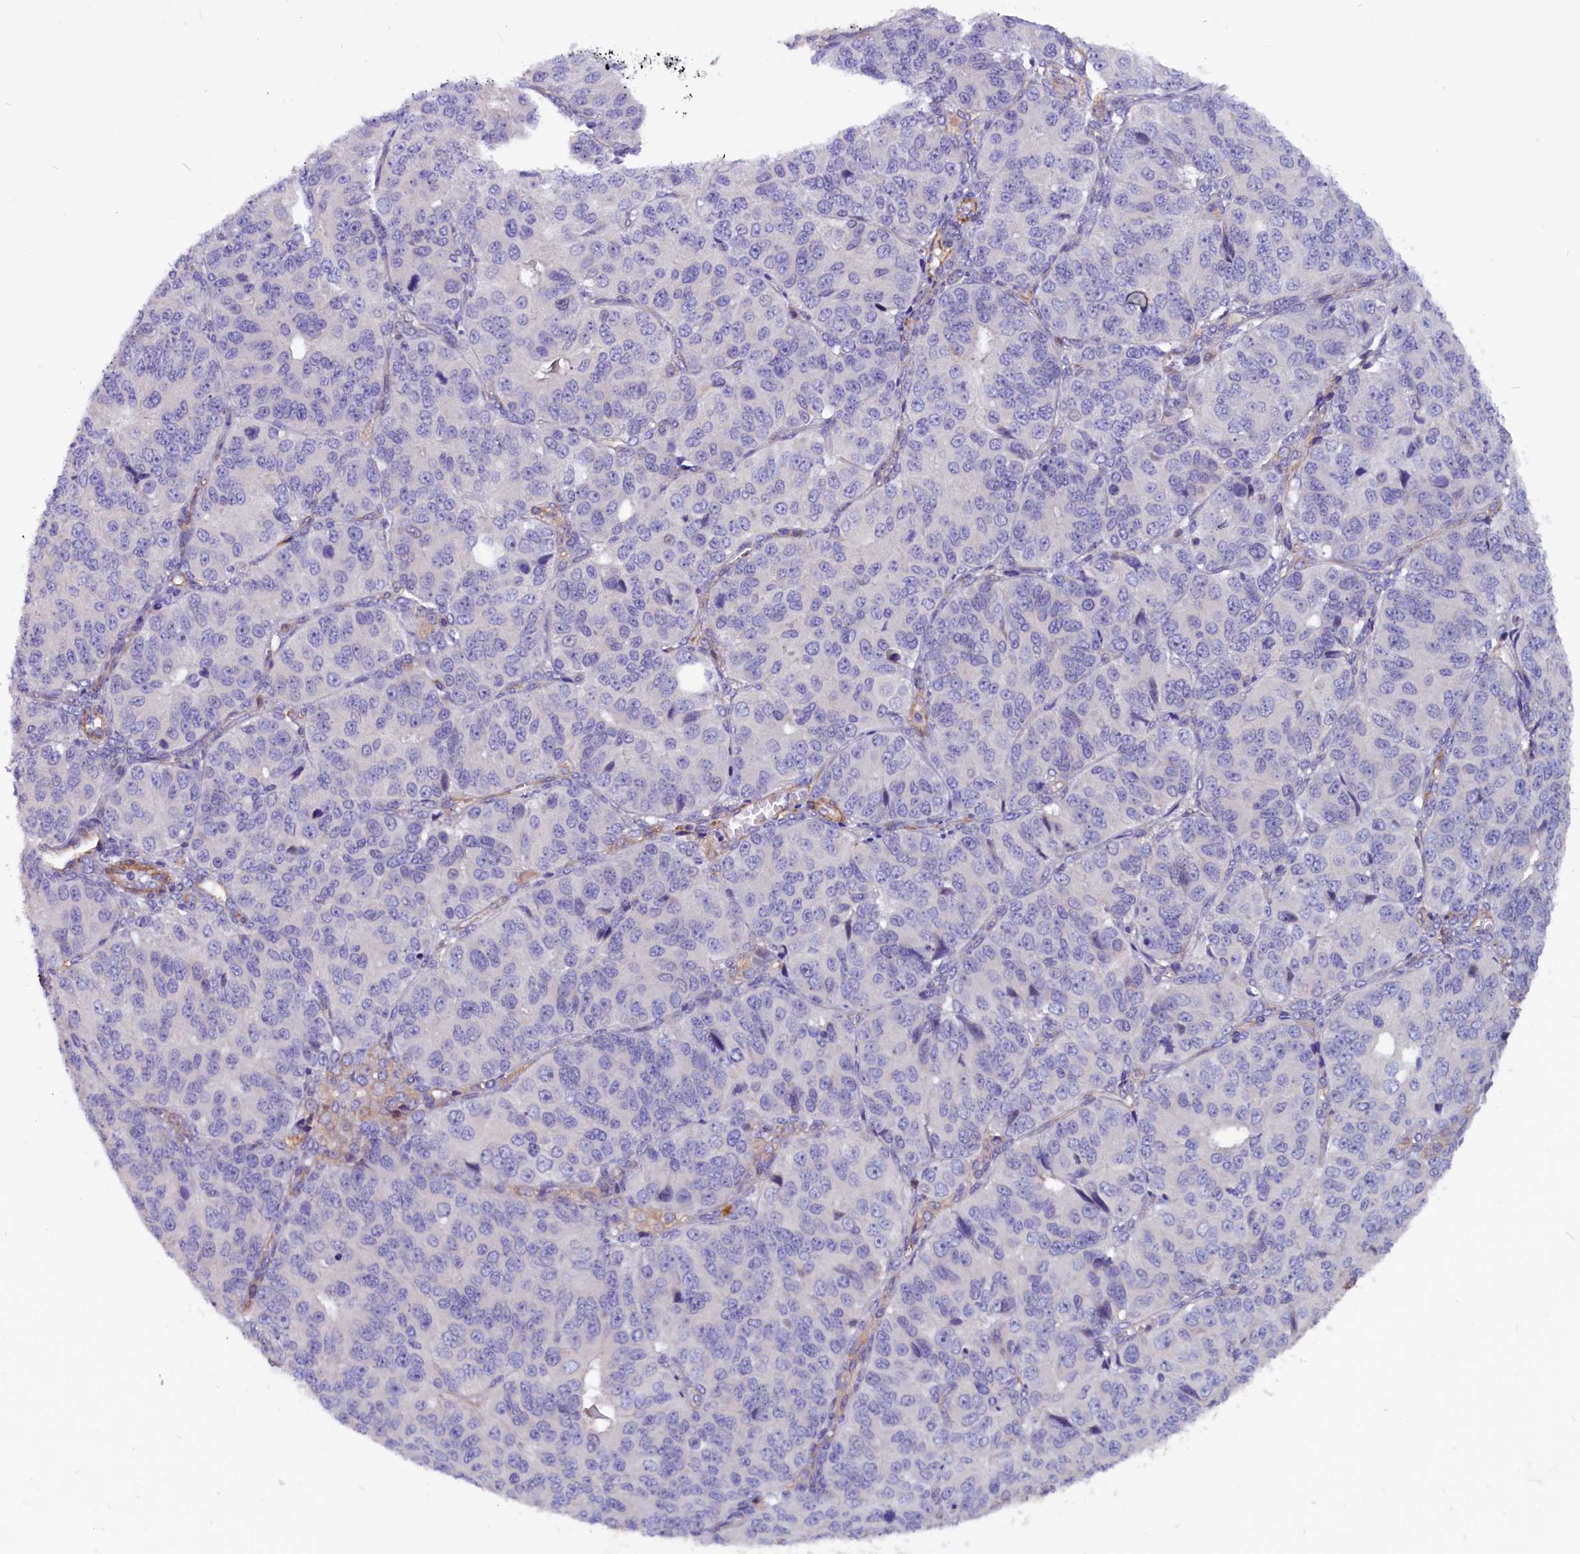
{"staining": {"intensity": "negative", "quantity": "none", "location": "none"}, "tissue": "ovarian cancer", "cell_type": "Tumor cells", "image_type": "cancer", "snomed": [{"axis": "morphology", "description": "Carcinoma, endometroid"}, {"axis": "topography", "description": "Ovary"}], "caption": "Immunohistochemistry of human ovarian cancer (endometroid carcinoma) shows no positivity in tumor cells. (Immunohistochemistry, brightfield microscopy, high magnification).", "gene": "ZNF749", "patient": {"sex": "female", "age": 51}}